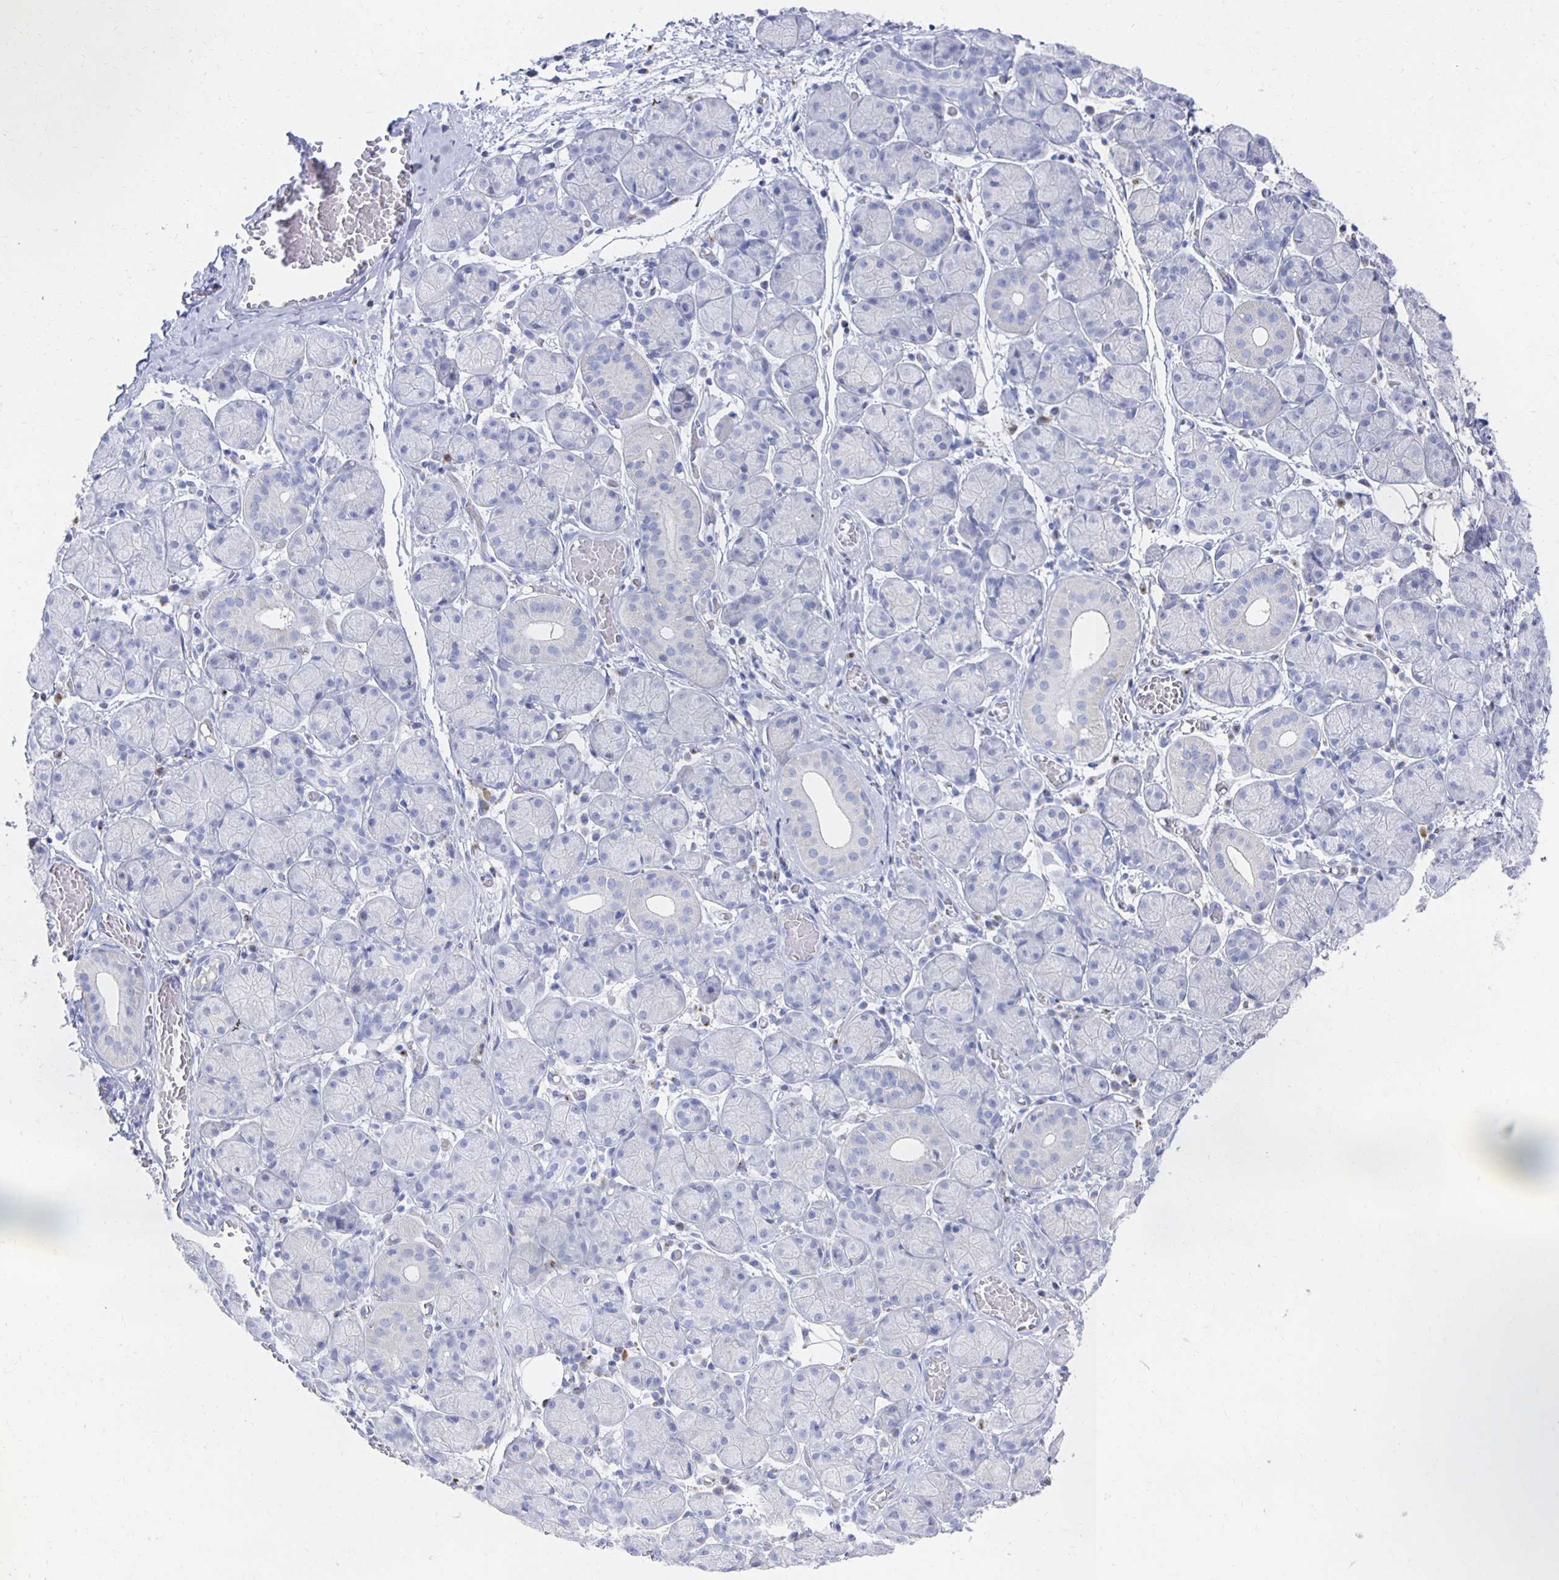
{"staining": {"intensity": "negative", "quantity": "none", "location": "none"}, "tissue": "salivary gland", "cell_type": "Glandular cells", "image_type": "normal", "snomed": [{"axis": "morphology", "description": "Normal tissue, NOS"}, {"axis": "topography", "description": "Salivary gland"}], "caption": "Immunohistochemistry micrograph of benign human salivary gland stained for a protein (brown), which shows no positivity in glandular cells.", "gene": "PRDM7", "patient": {"sex": "female", "age": 24}}